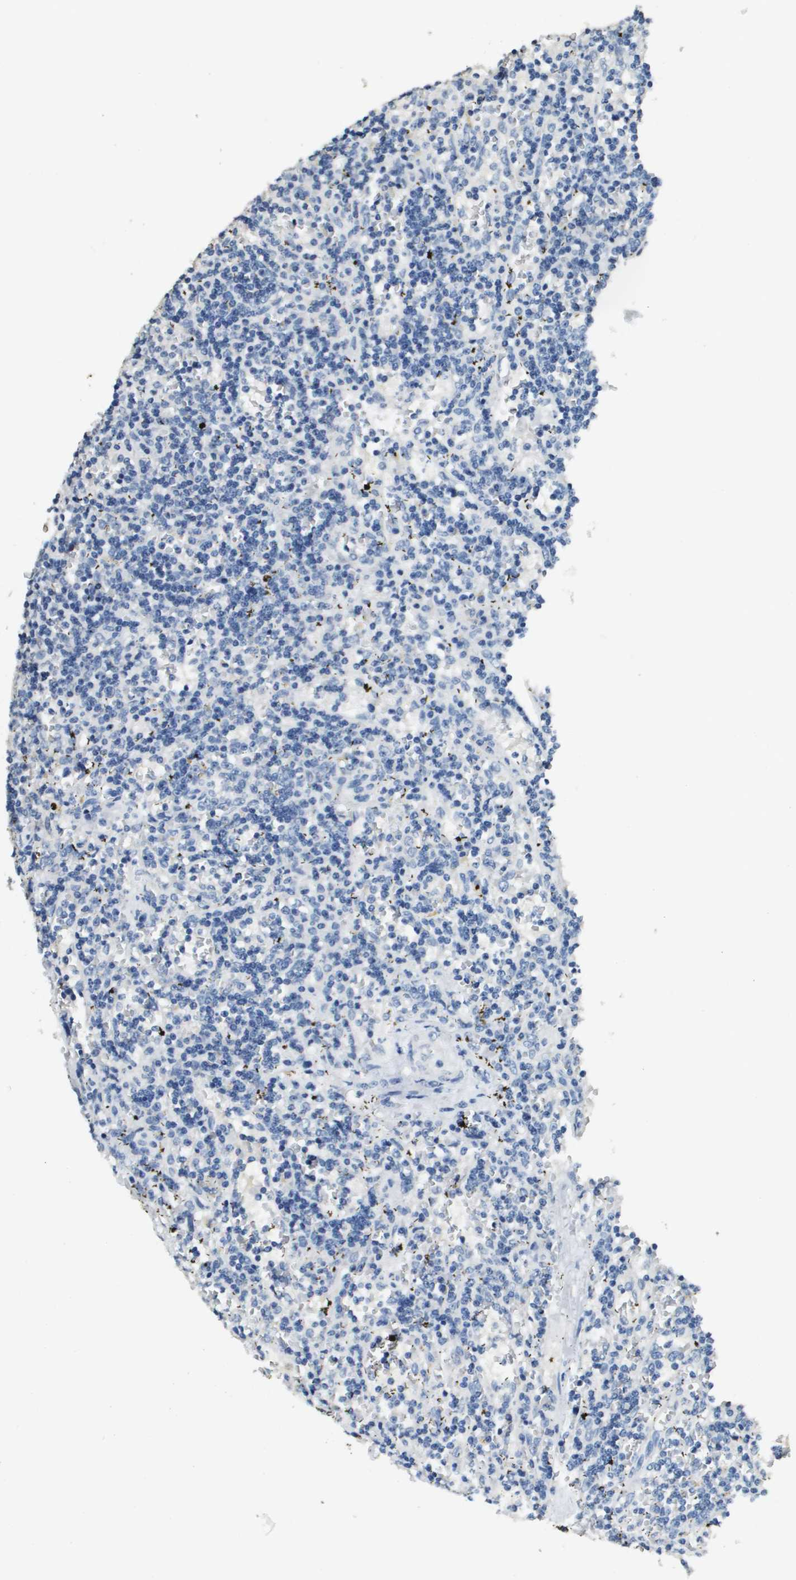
{"staining": {"intensity": "negative", "quantity": "none", "location": "none"}, "tissue": "lymphoma", "cell_type": "Tumor cells", "image_type": "cancer", "snomed": [{"axis": "morphology", "description": "Malignant lymphoma, non-Hodgkin's type, Low grade"}, {"axis": "topography", "description": "Spleen"}], "caption": "IHC of human lymphoma reveals no staining in tumor cells. The staining is performed using DAB brown chromogen with nuclei counter-stained in using hematoxylin.", "gene": "MT3", "patient": {"sex": "male", "age": 60}}